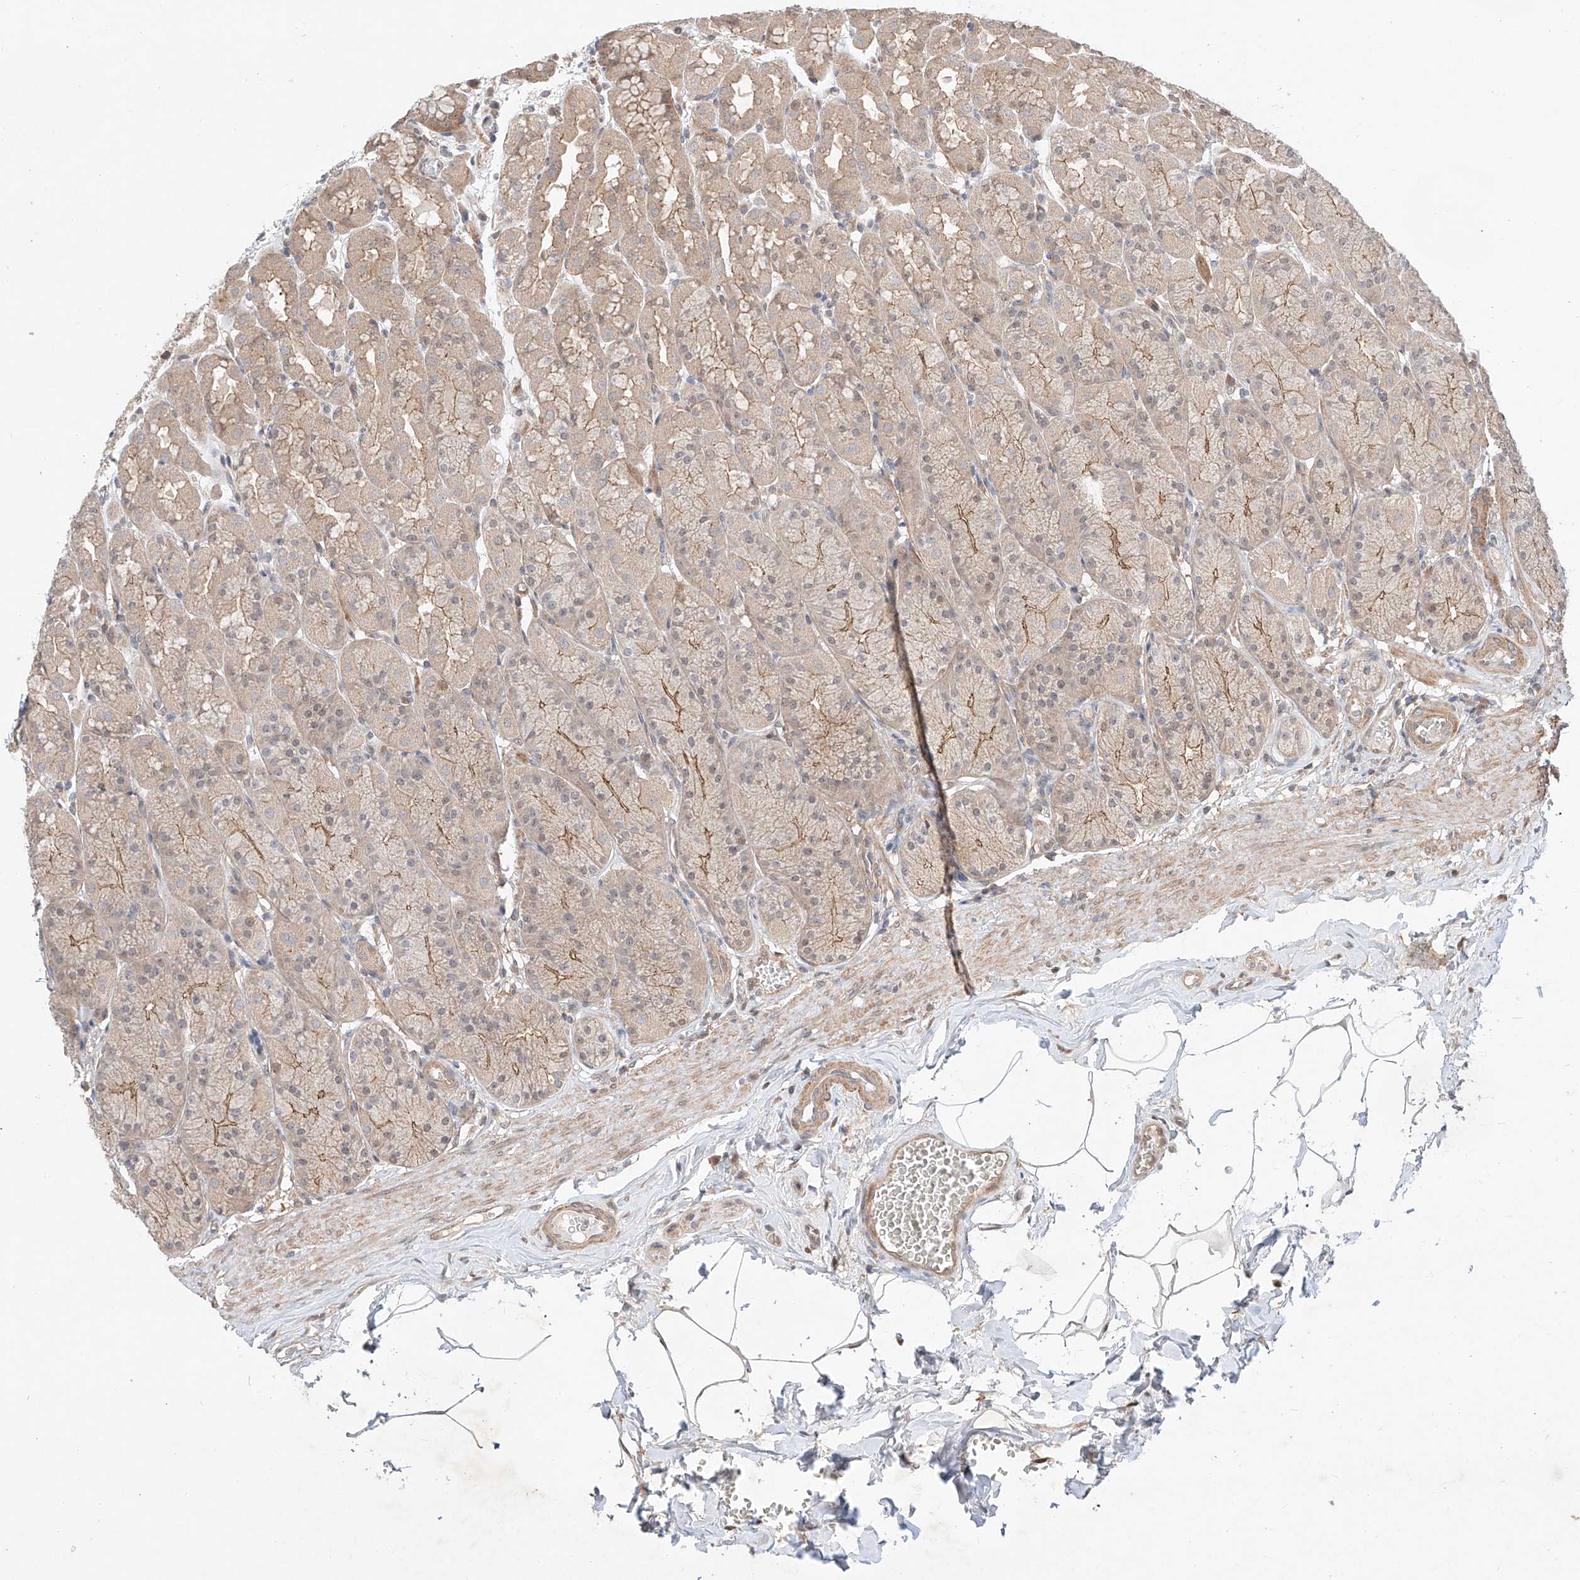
{"staining": {"intensity": "weak", "quantity": ">75%", "location": "cytoplasmic/membranous"}, "tissue": "stomach", "cell_type": "Glandular cells", "image_type": "normal", "snomed": [{"axis": "morphology", "description": "Normal tissue, NOS"}, {"axis": "topography", "description": "Stomach"}], "caption": "Immunohistochemical staining of unremarkable human stomach shows >75% levels of weak cytoplasmic/membranous protein expression in approximately >75% of glandular cells. (Stains: DAB in brown, nuclei in blue, Microscopy: brightfield microscopy at high magnification).", "gene": "TSR2", "patient": {"sex": "male", "age": 42}}